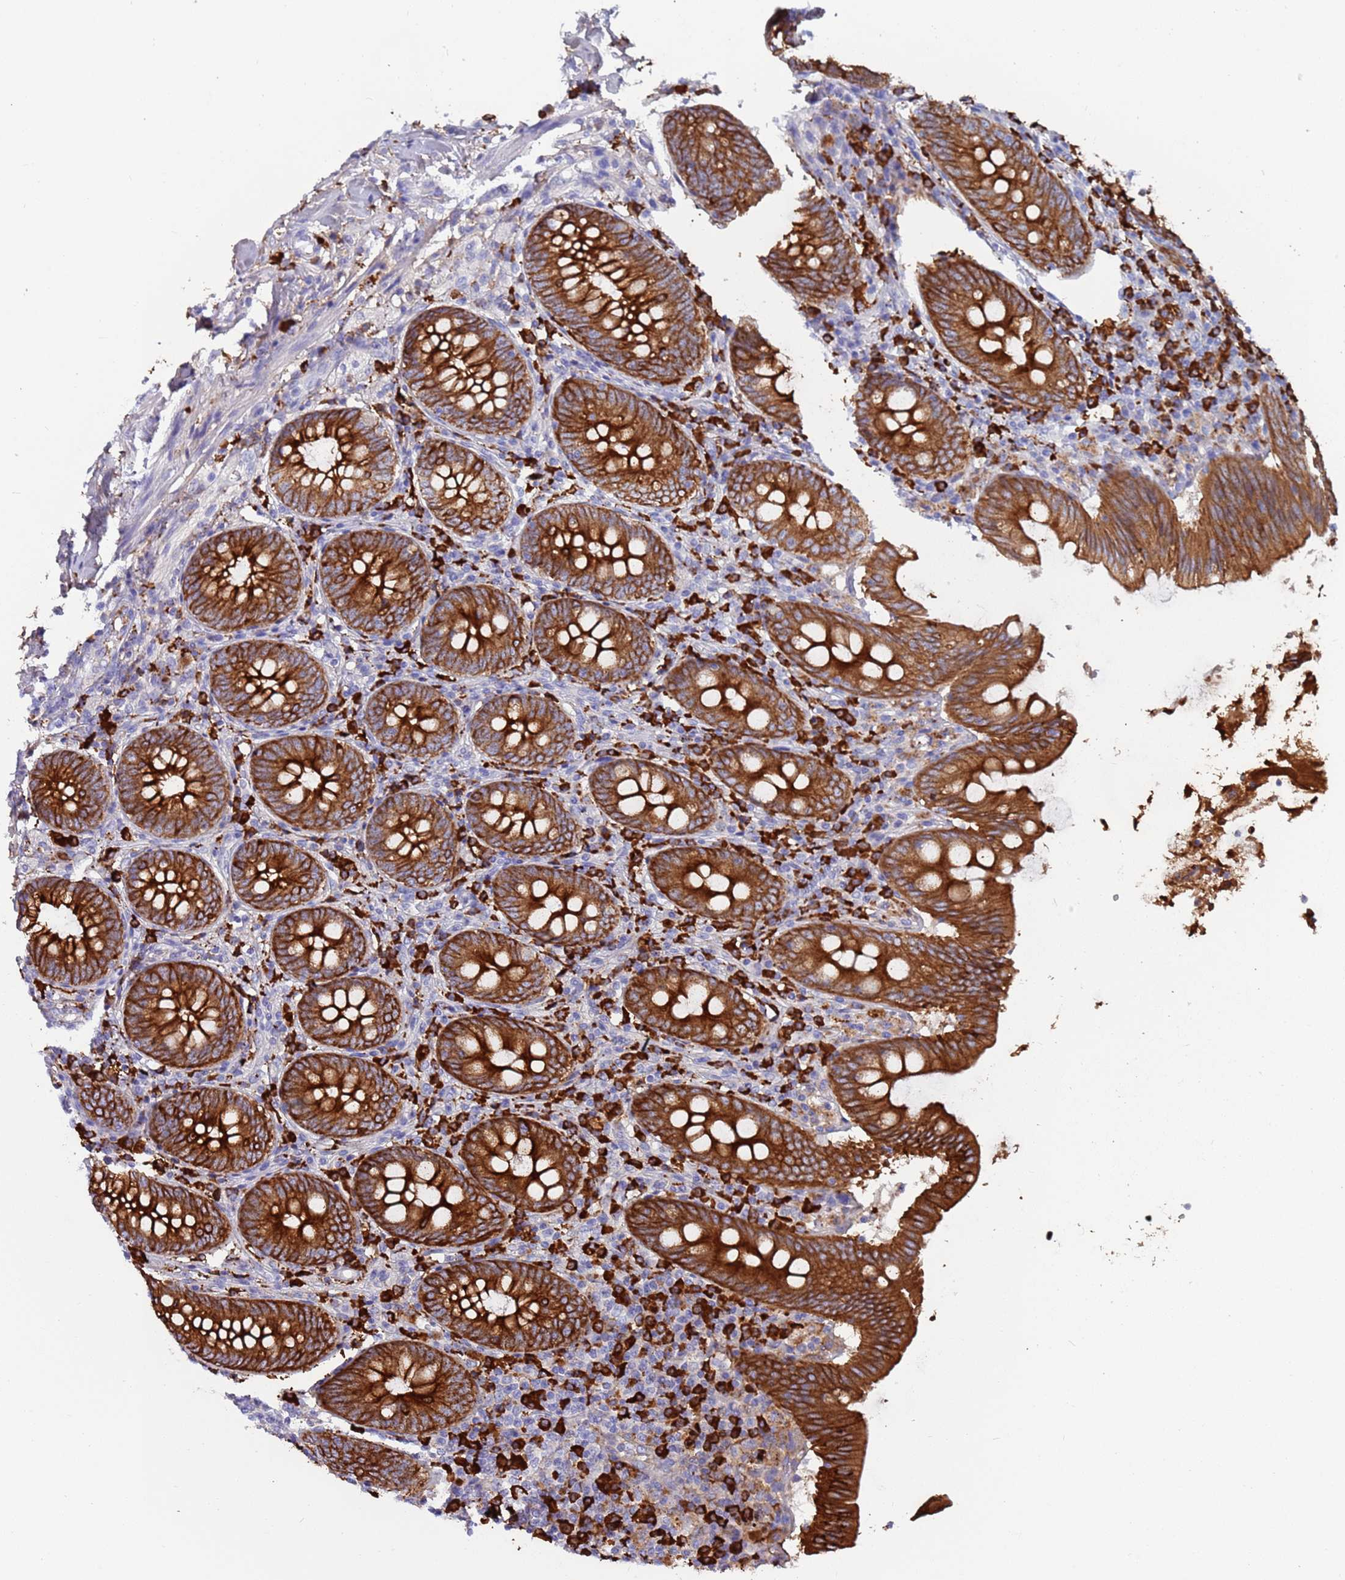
{"staining": {"intensity": "strong", "quantity": ">75%", "location": "cytoplasmic/membranous"}, "tissue": "appendix", "cell_type": "Glandular cells", "image_type": "normal", "snomed": [{"axis": "morphology", "description": "Normal tissue, NOS"}, {"axis": "topography", "description": "Appendix"}], "caption": "The immunohistochemical stain labels strong cytoplasmic/membranous staining in glandular cells of normal appendix.", "gene": "CYSLTR2", "patient": {"sex": "female", "age": 54}}